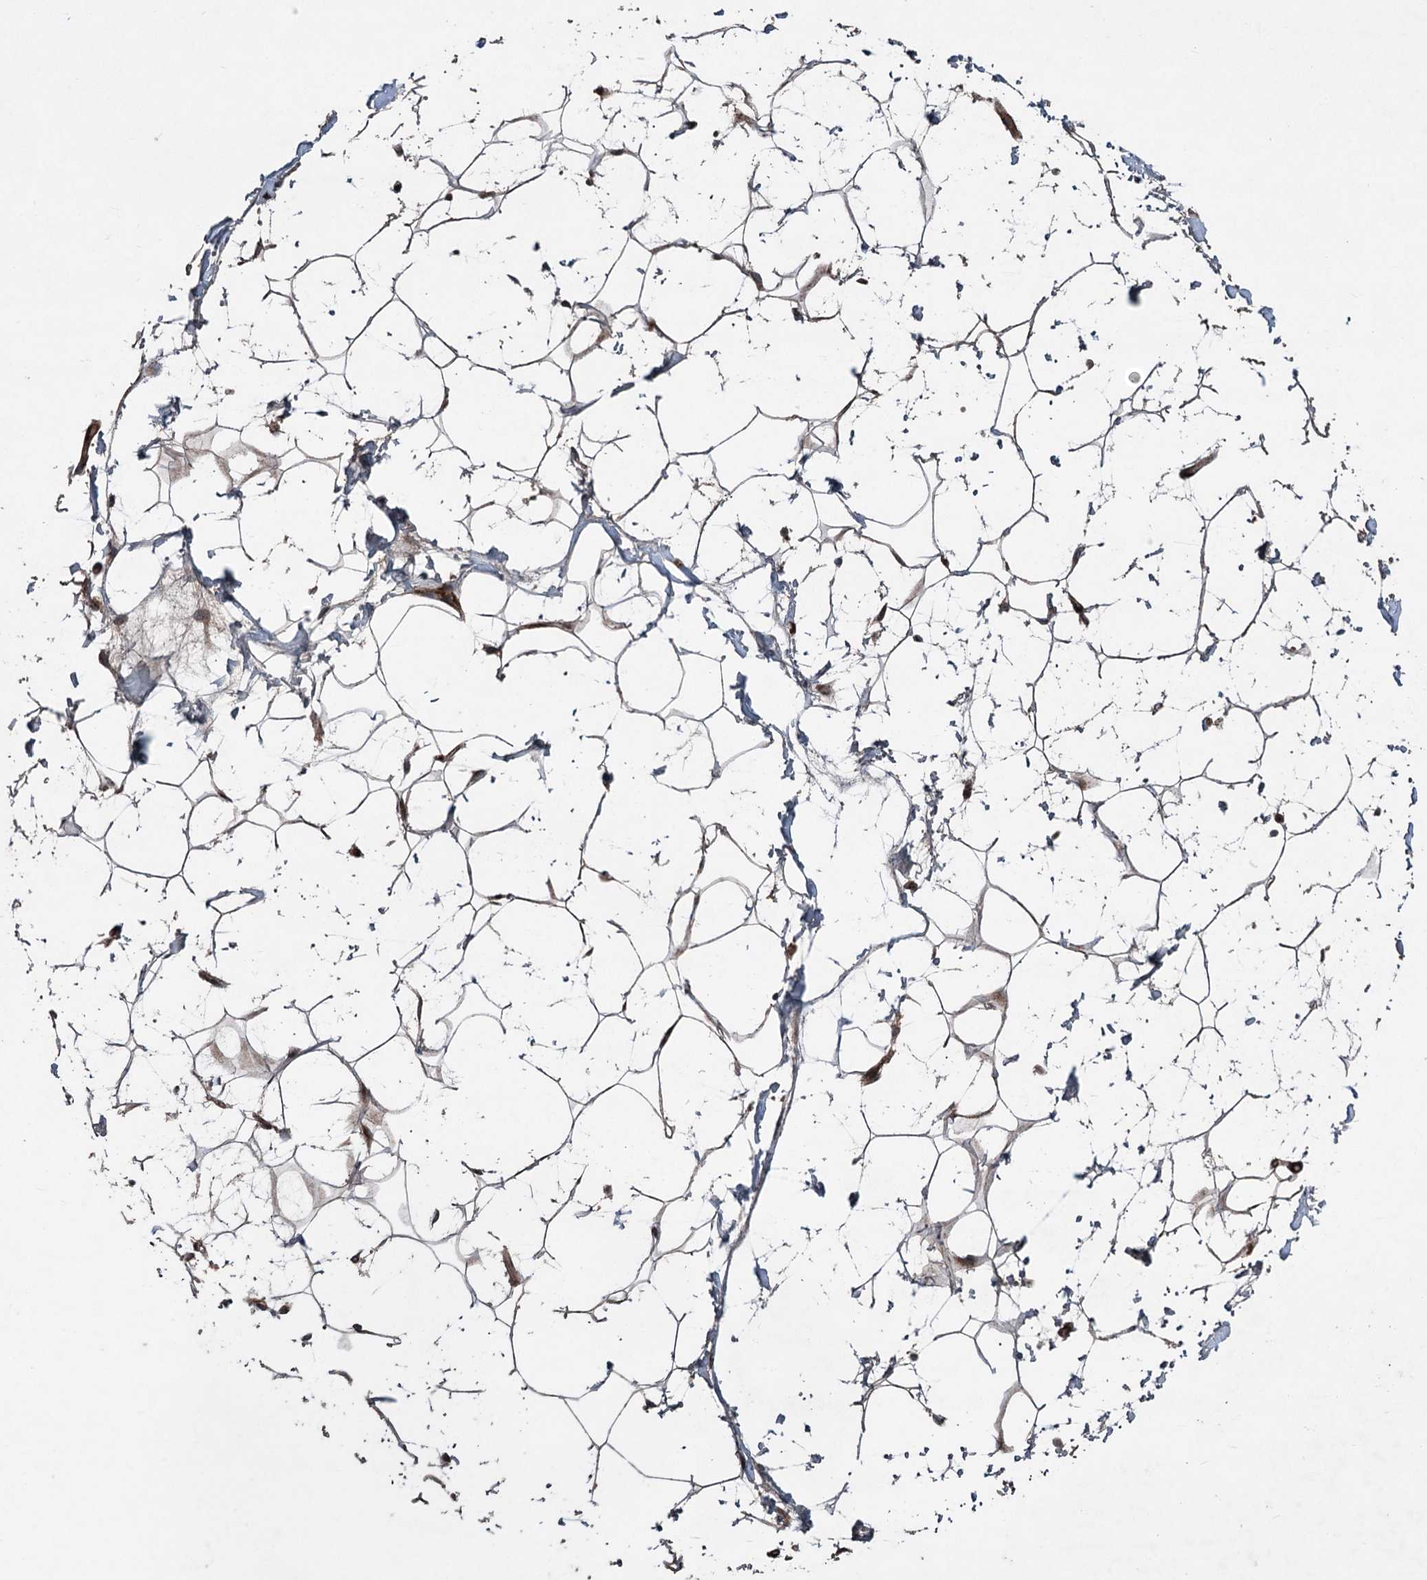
{"staining": {"intensity": "strong", "quantity": ">75%", "location": "cytoplasmic/membranous"}, "tissue": "adipose tissue", "cell_type": "Adipocytes", "image_type": "normal", "snomed": [{"axis": "morphology", "description": "Normal tissue, NOS"}, {"axis": "topography", "description": "Breast"}], "caption": "IHC staining of normal adipose tissue, which demonstrates high levels of strong cytoplasmic/membranous staining in about >75% of adipocytes indicating strong cytoplasmic/membranous protein staining. The staining was performed using DAB (brown) for protein detection and nuclei were counterstained in hematoxylin (blue).", "gene": "ALAS1", "patient": {"sex": "female", "age": 26}}